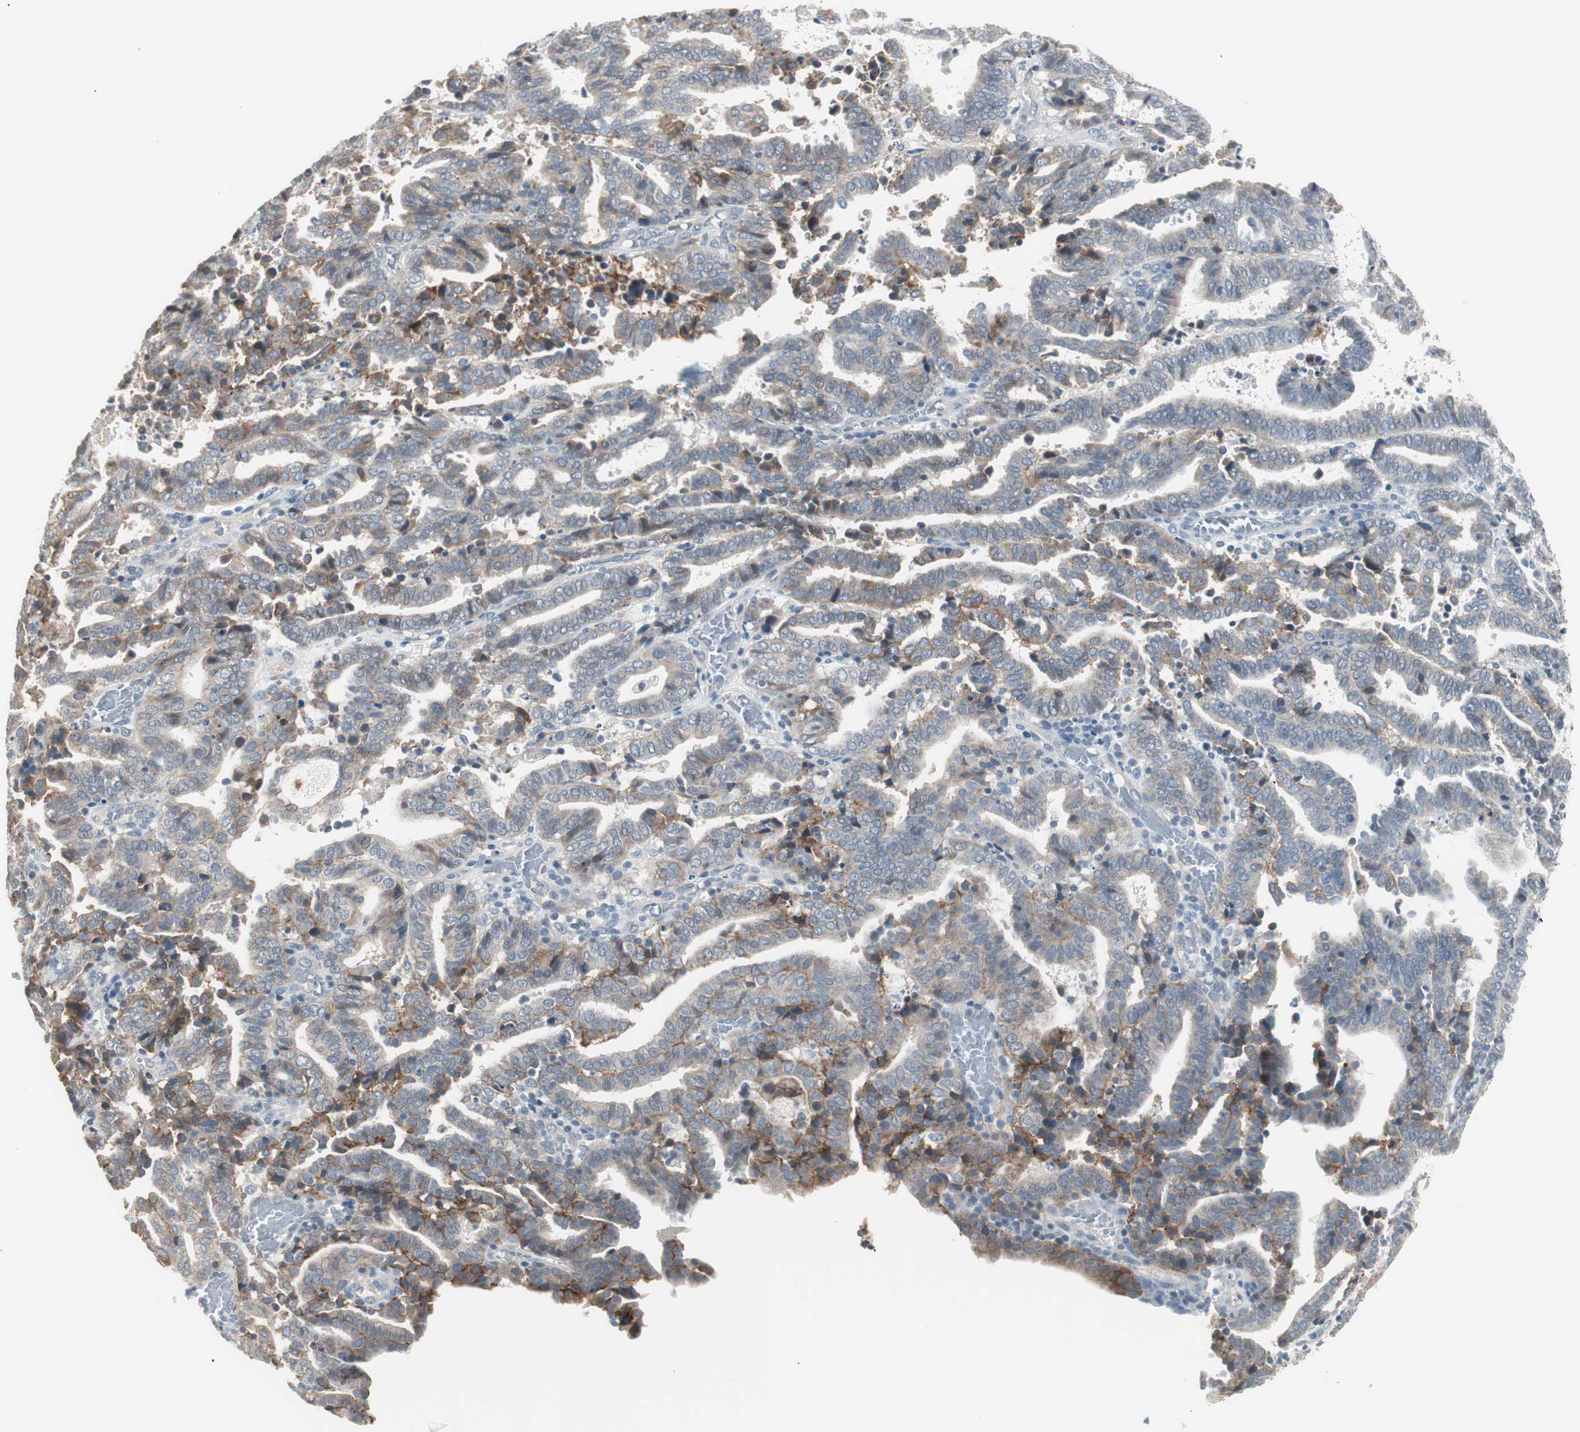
{"staining": {"intensity": "weak", "quantity": "<25%", "location": "cytoplasmic/membranous"}, "tissue": "endometrial cancer", "cell_type": "Tumor cells", "image_type": "cancer", "snomed": [{"axis": "morphology", "description": "Adenocarcinoma, NOS"}, {"axis": "topography", "description": "Uterus"}], "caption": "The immunohistochemistry (IHC) photomicrograph has no significant expression in tumor cells of endometrial cancer (adenocarcinoma) tissue.", "gene": "ITGB4", "patient": {"sex": "female", "age": 83}}